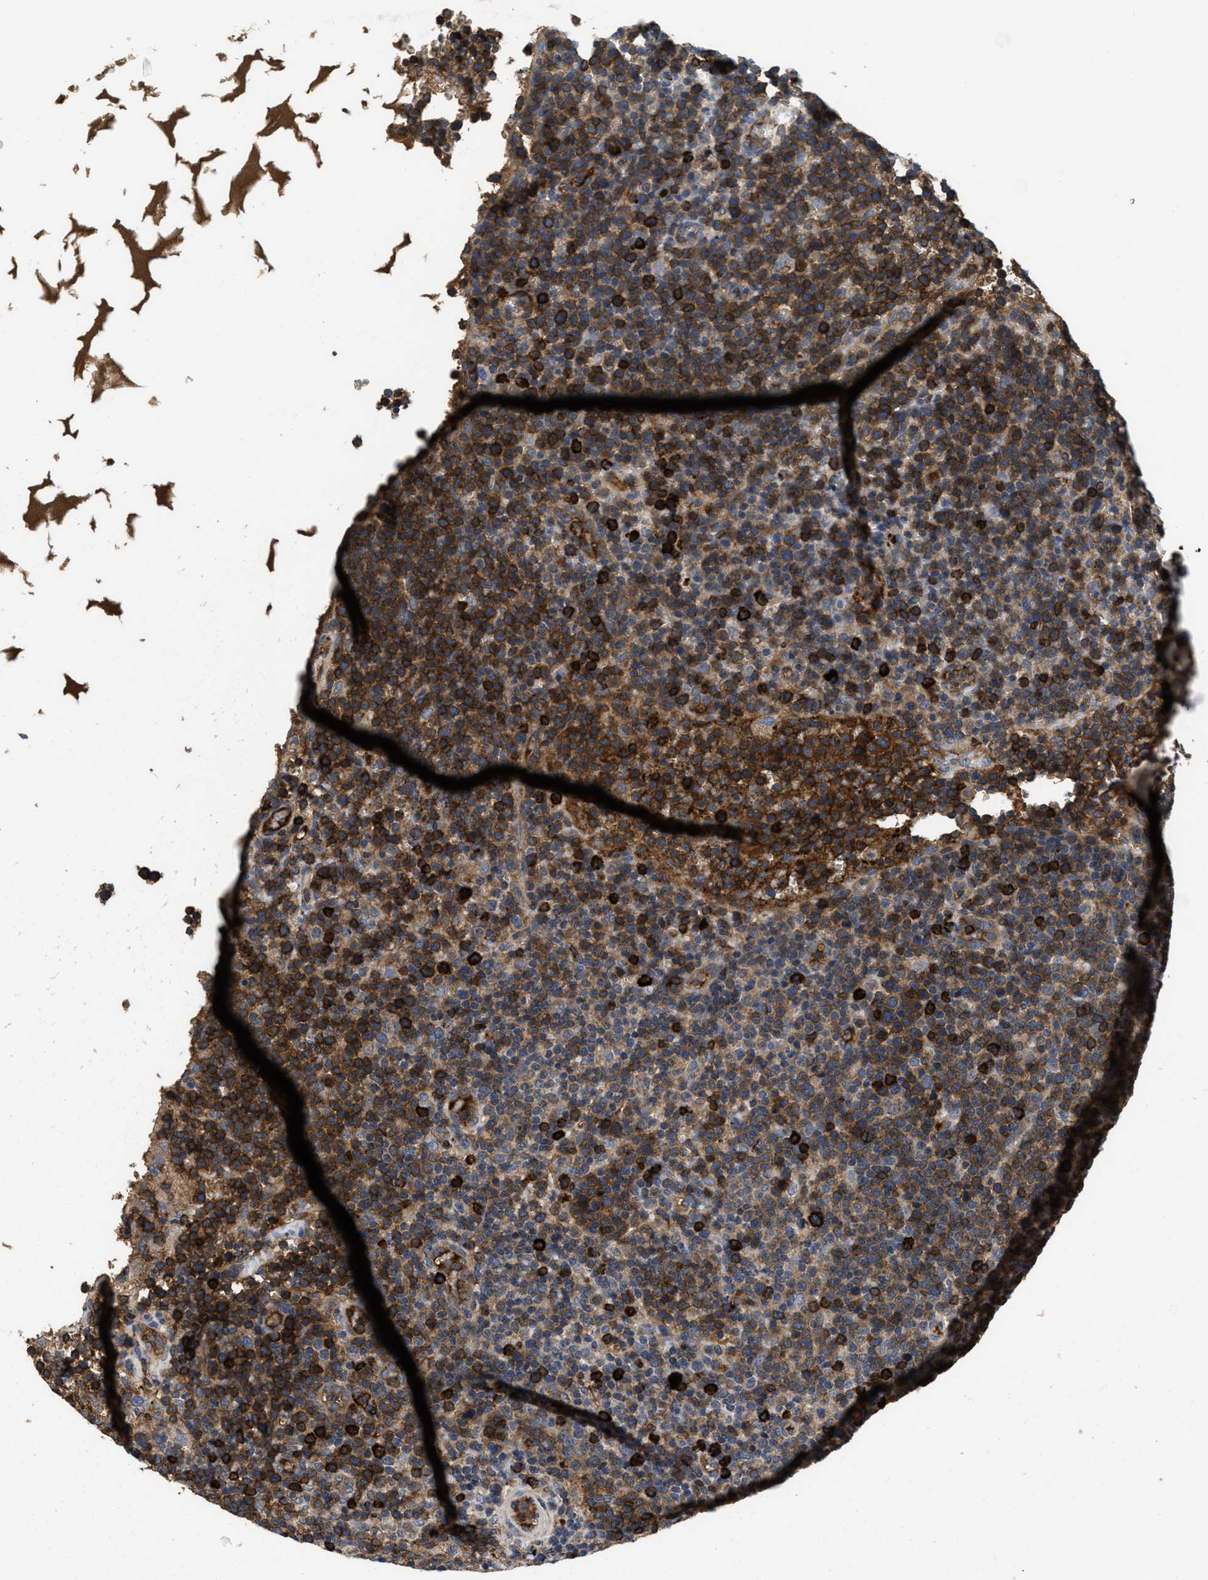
{"staining": {"intensity": "strong", "quantity": "25%-75%", "location": "cytoplasmic/membranous"}, "tissue": "lymphoma", "cell_type": "Tumor cells", "image_type": "cancer", "snomed": [{"axis": "morphology", "description": "Malignant lymphoma, non-Hodgkin's type, High grade"}, {"axis": "topography", "description": "Lymph node"}], "caption": "Human lymphoma stained for a protein (brown) demonstrates strong cytoplasmic/membranous positive staining in approximately 25%-75% of tumor cells.", "gene": "GALK1", "patient": {"sex": "male", "age": 61}}